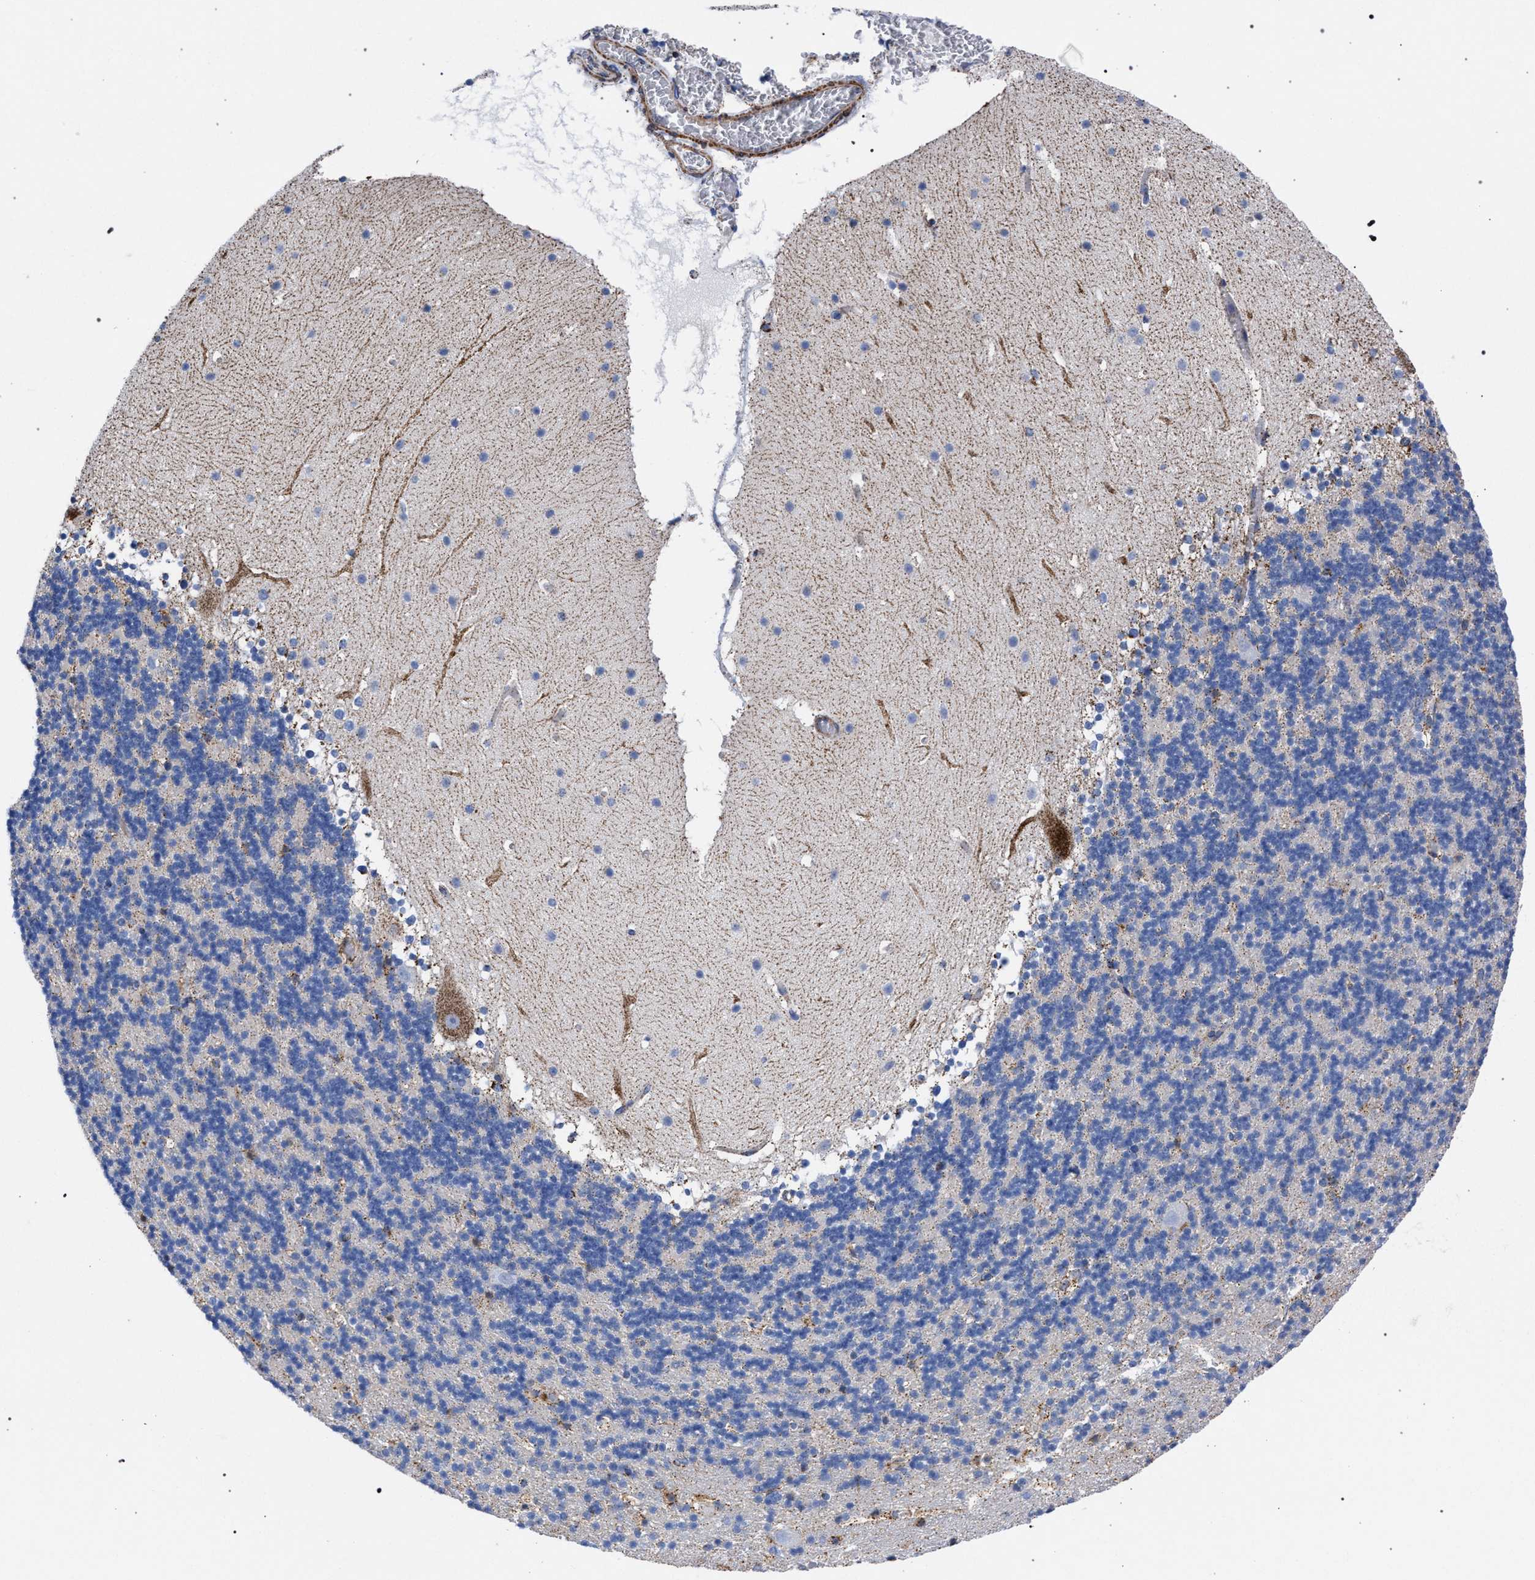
{"staining": {"intensity": "negative", "quantity": "none", "location": "none"}, "tissue": "cerebellum", "cell_type": "Cells in granular layer", "image_type": "normal", "snomed": [{"axis": "morphology", "description": "Normal tissue, NOS"}, {"axis": "topography", "description": "Cerebellum"}], "caption": "The histopathology image demonstrates no significant staining in cells in granular layer of cerebellum. (DAB (3,3'-diaminobenzidine) IHC with hematoxylin counter stain).", "gene": "ACADS", "patient": {"sex": "male", "age": 45}}